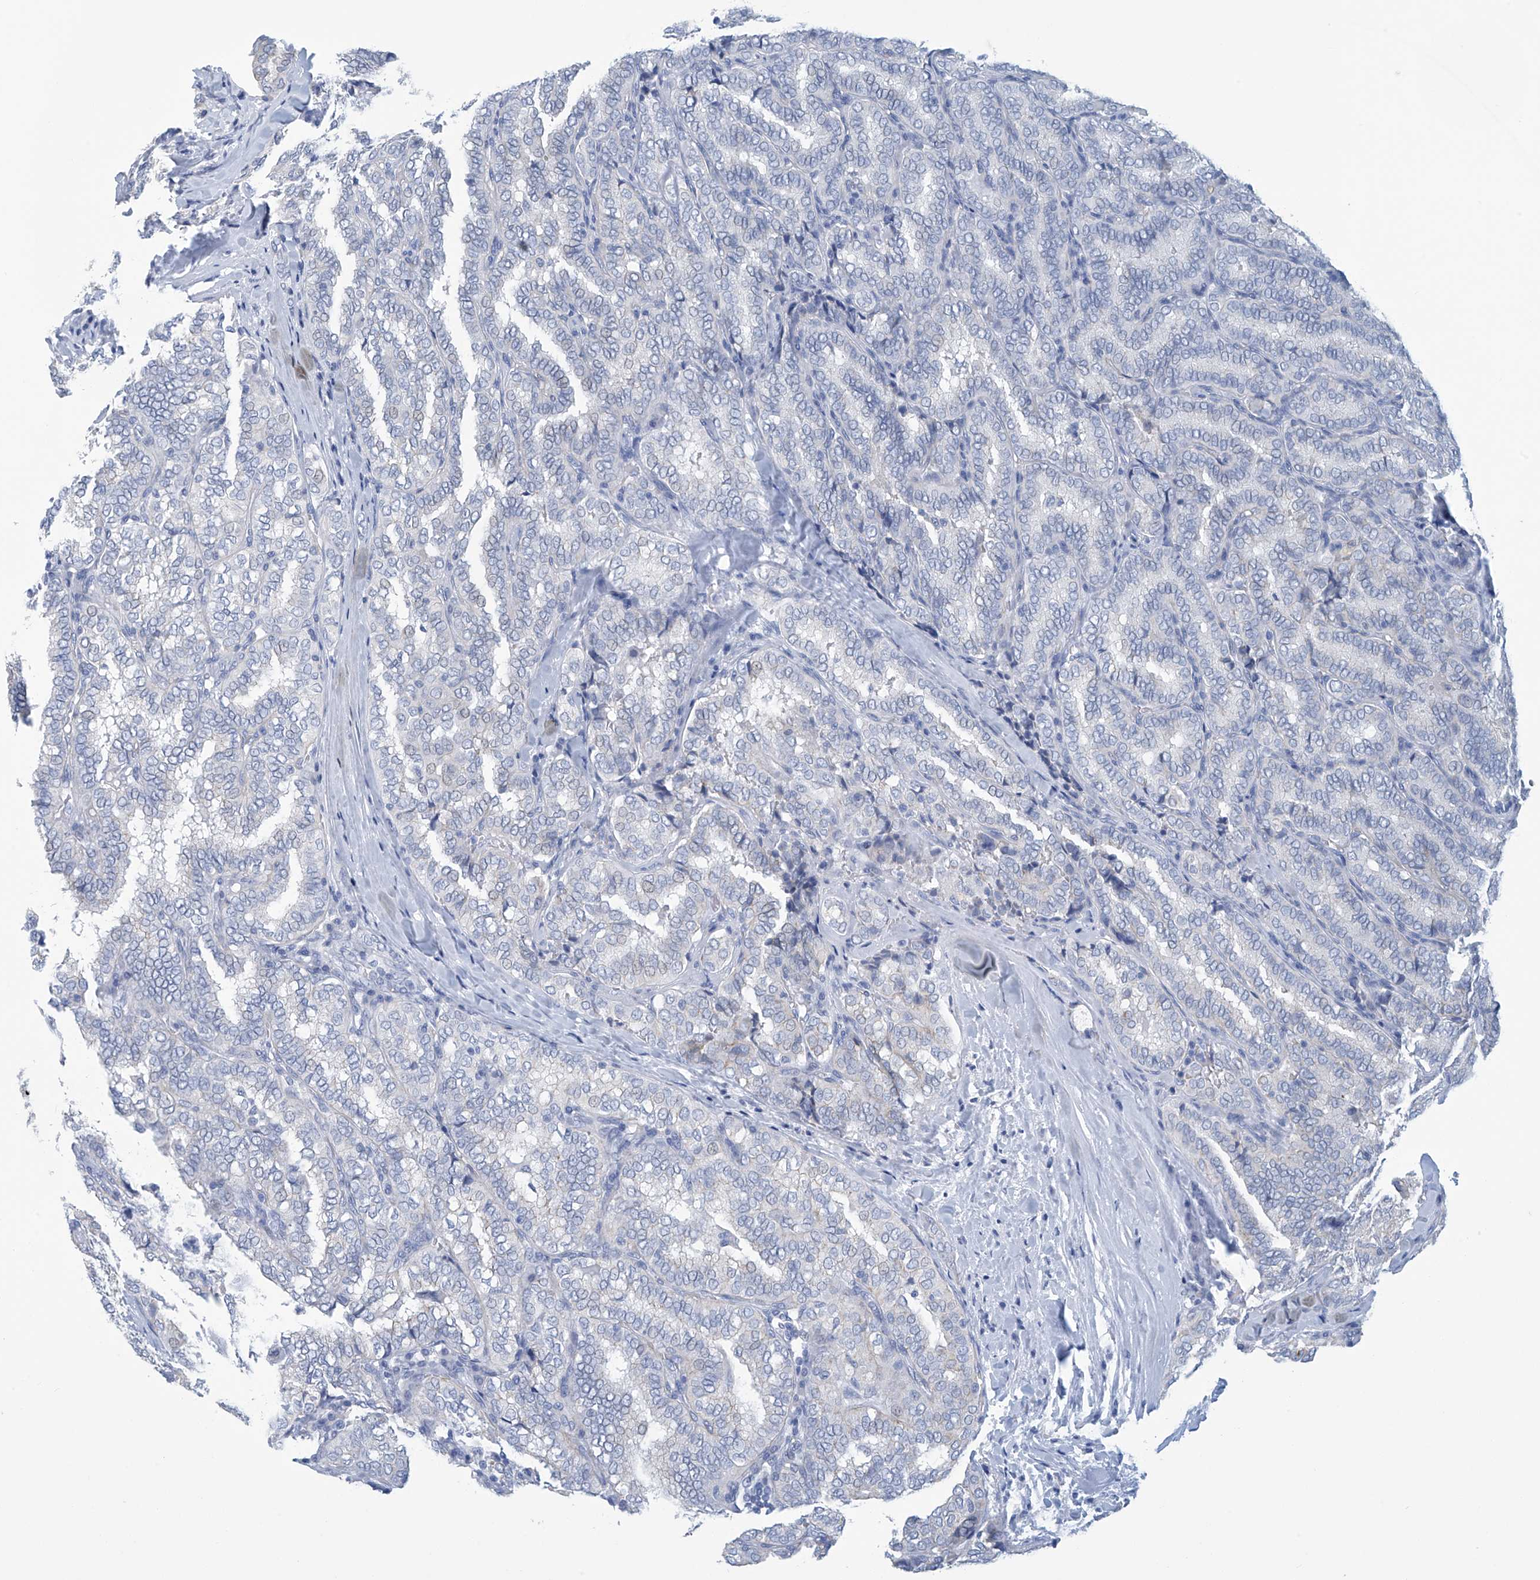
{"staining": {"intensity": "negative", "quantity": "none", "location": "none"}, "tissue": "thyroid cancer", "cell_type": "Tumor cells", "image_type": "cancer", "snomed": [{"axis": "morphology", "description": "Normal tissue, NOS"}, {"axis": "morphology", "description": "Papillary adenocarcinoma, NOS"}, {"axis": "topography", "description": "Thyroid gland"}], "caption": "The image demonstrates no staining of tumor cells in papillary adenocarcinoma (thyroid). (Stains: DAB IHC with hematoxylin counter stain, Microscopy: brightfield microscopy at high magnification).", "gene": "DSP", "patient": {"sex": "female", "age": 30}}